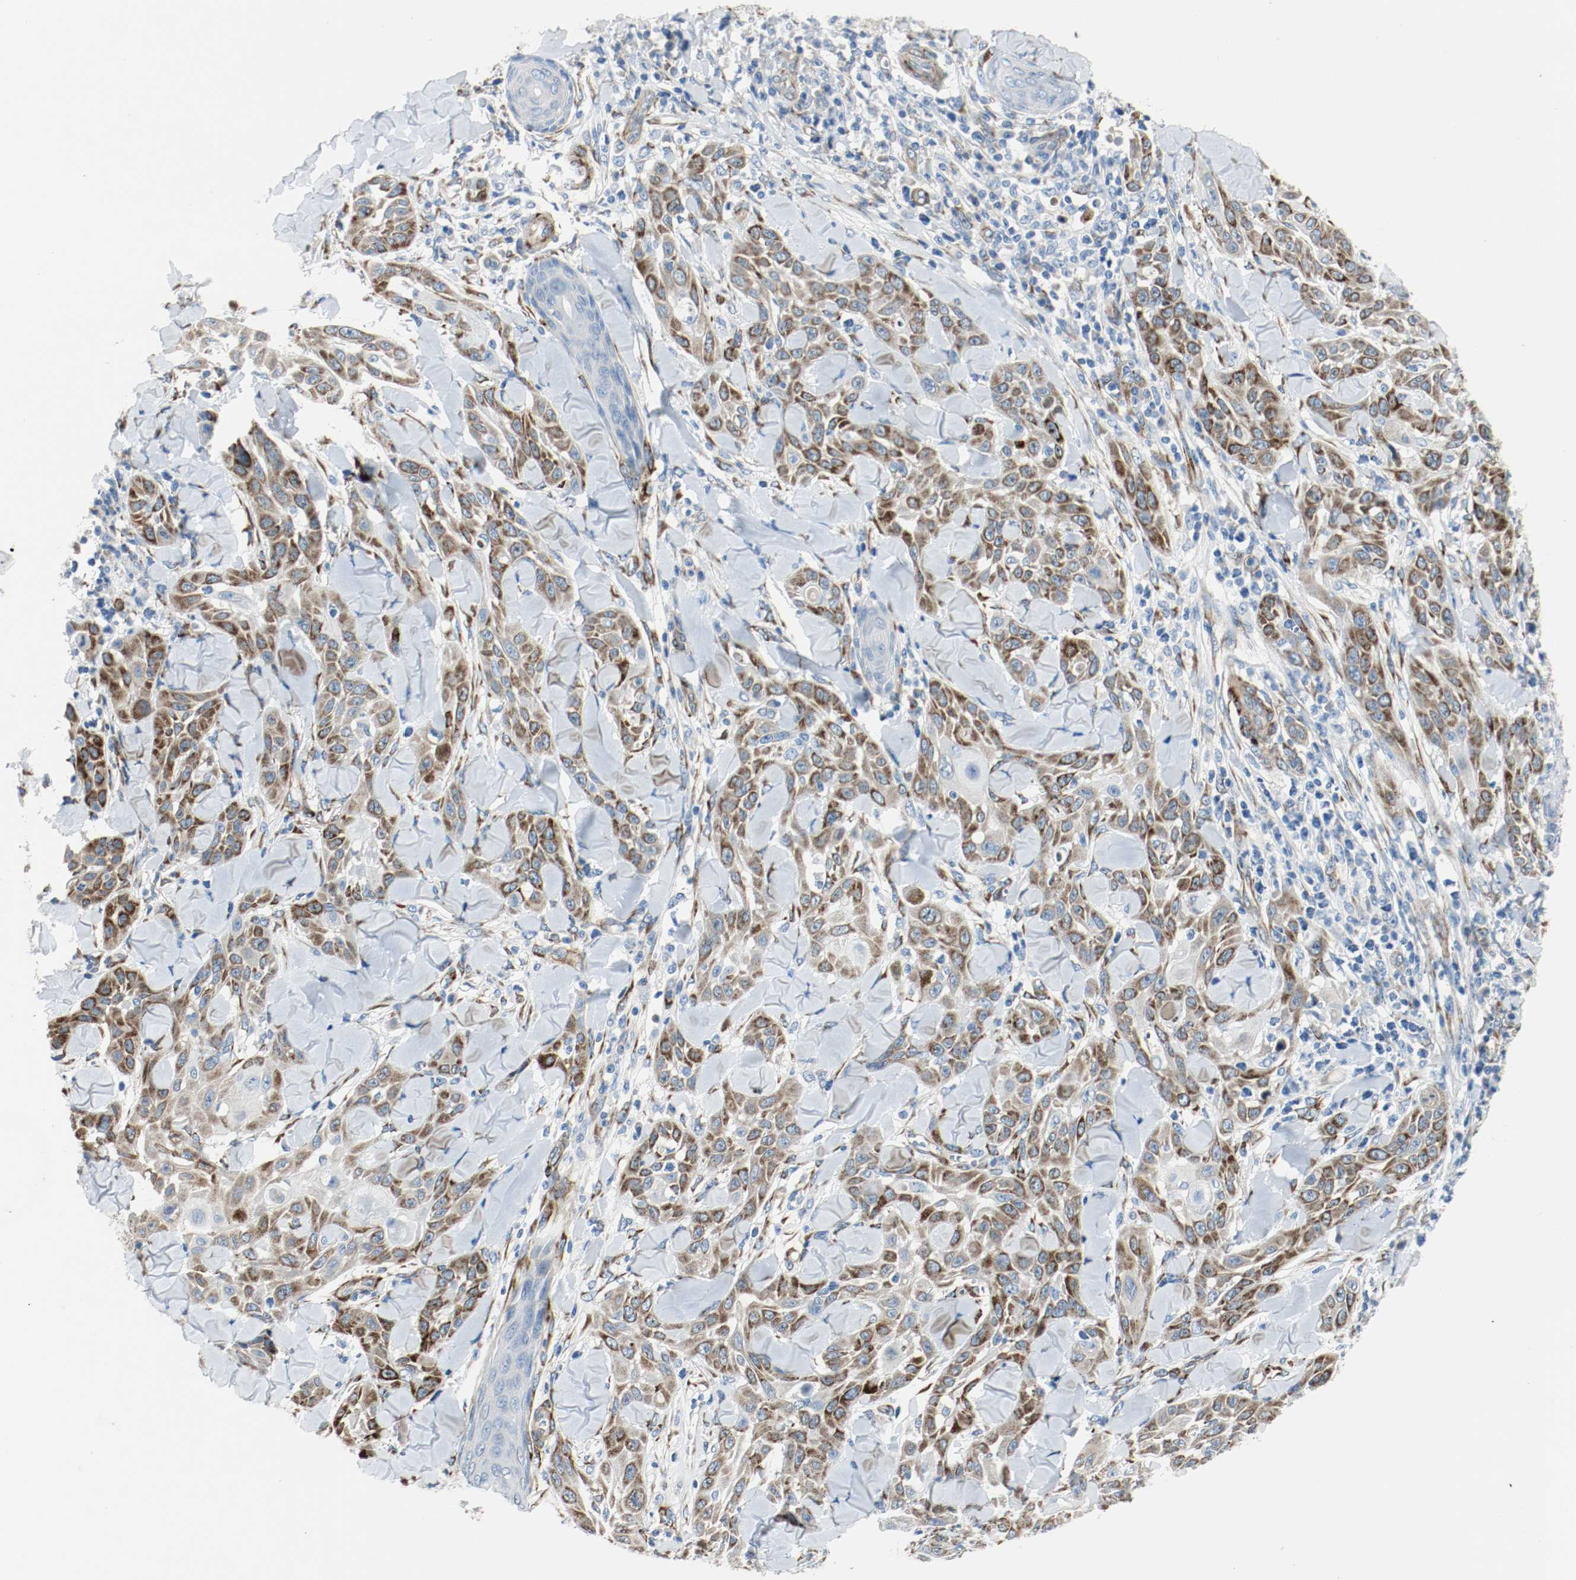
{"staining": {"intensity": "moderate", "quantity": ">75%", "location": "cytoplasmic/membranous"}, "tissue": "skin cancer", "cell_type": "Tumor cells", "image_type": "cancer", "snomed": [{"axis": "morphology", "description": "Squamous cell carcinoma, NOS"}, {"axis": "topography", "description": "Skin"}], "caption": "Human skin cancer stained with a protein marker displays moderate staining in tumor cells.", "gene": "LAMB1", "patient": {"sex": "male", "age": 24}}